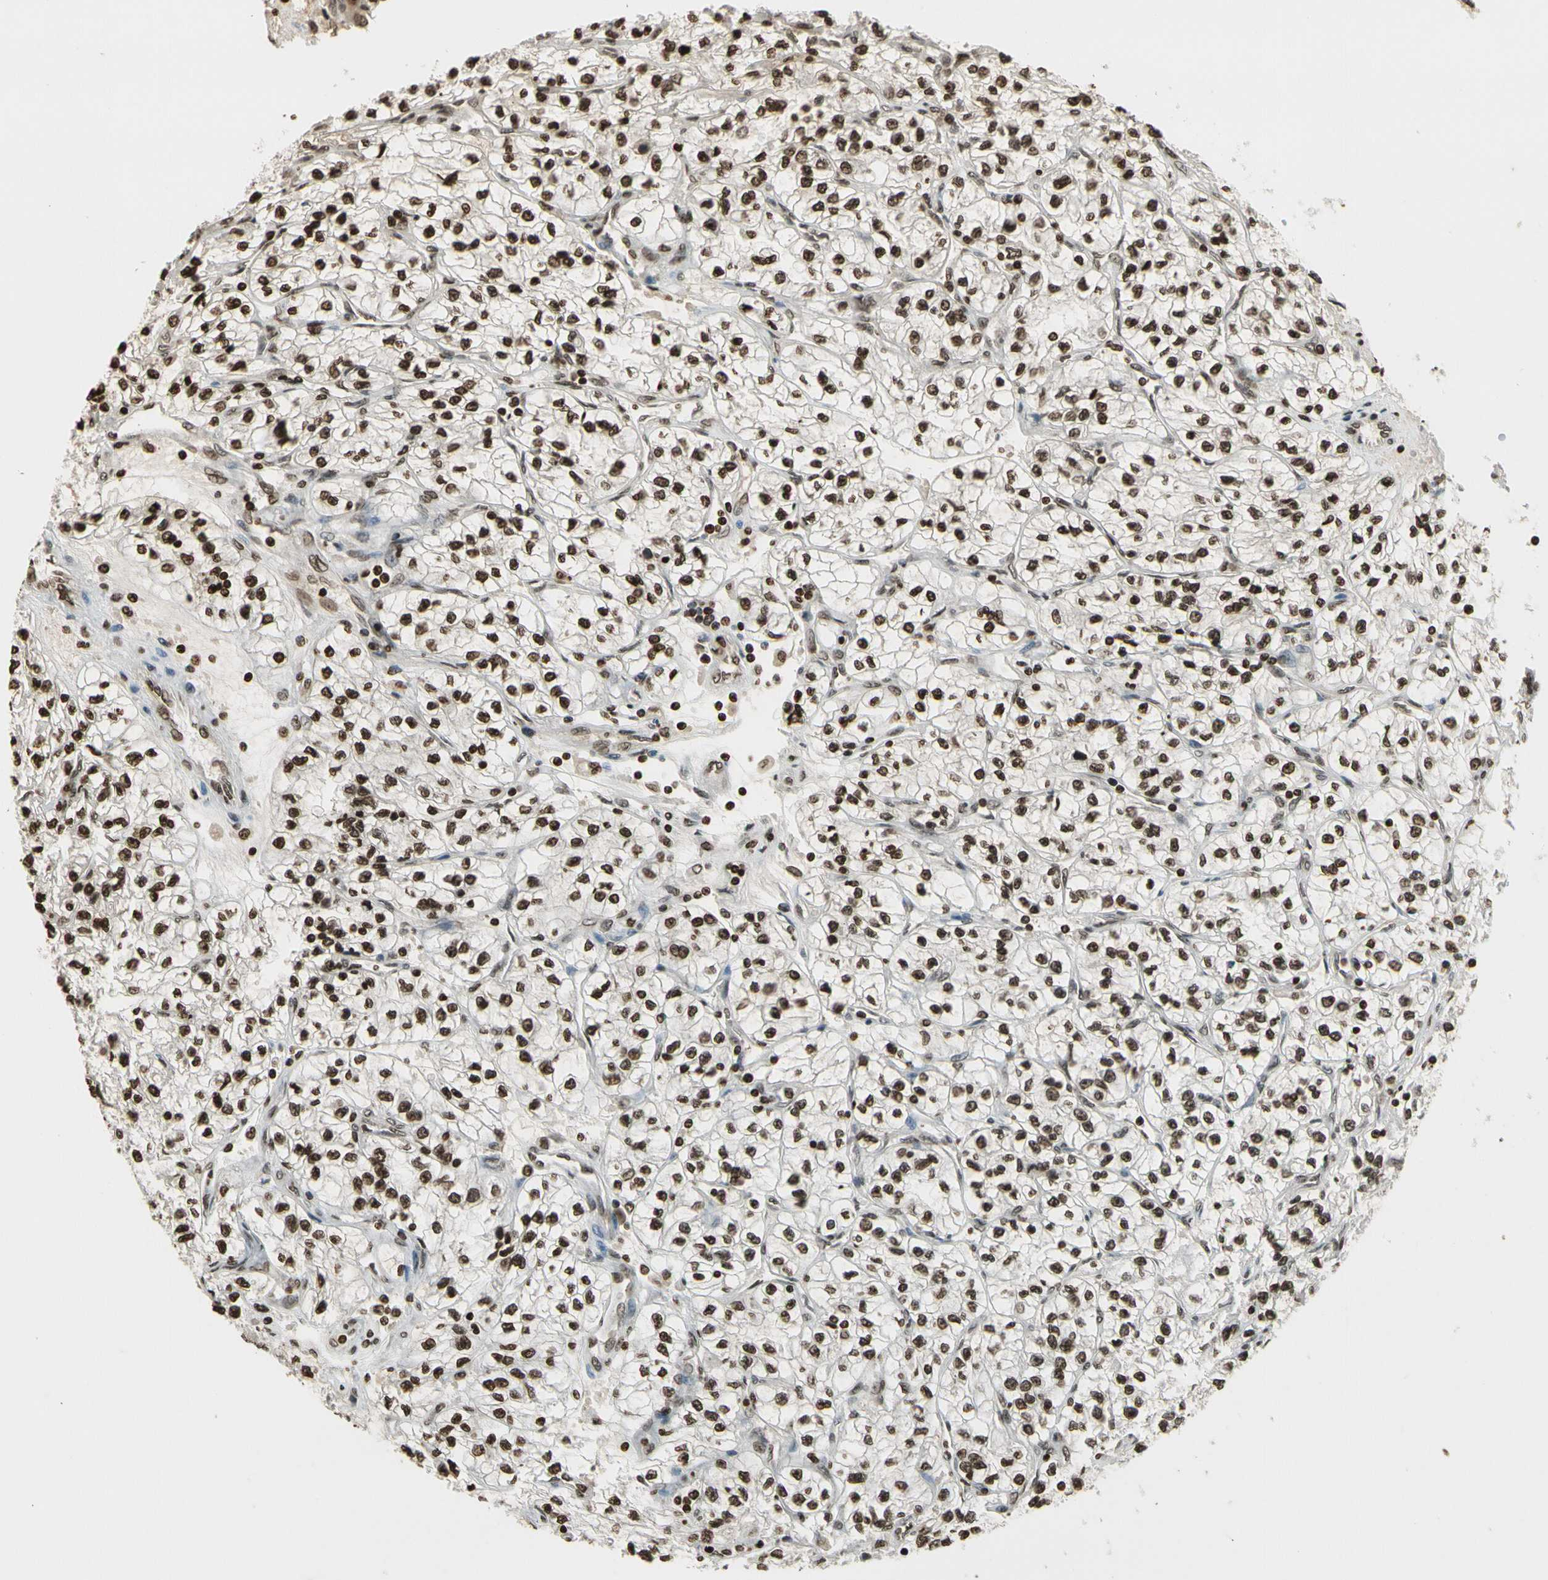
{"staining": {"intensity": "strong", "quantity": ">75%", "location": "nuclear"}, "tissue": "renal cancer", "cell_type": "Tumor cells", "image_type": "cancer", "snomed": [{"axis": "morphology", "description": "Adenocarcinoma, NOS"}, {"axis": "topography", "description": "Kidney"}], "caption": "Renal adenocarcinoma stained with a protein marker shows strong staining in tumor cells.", "gene": "RORA", "patient": {"sex": "female", "age": 57}}